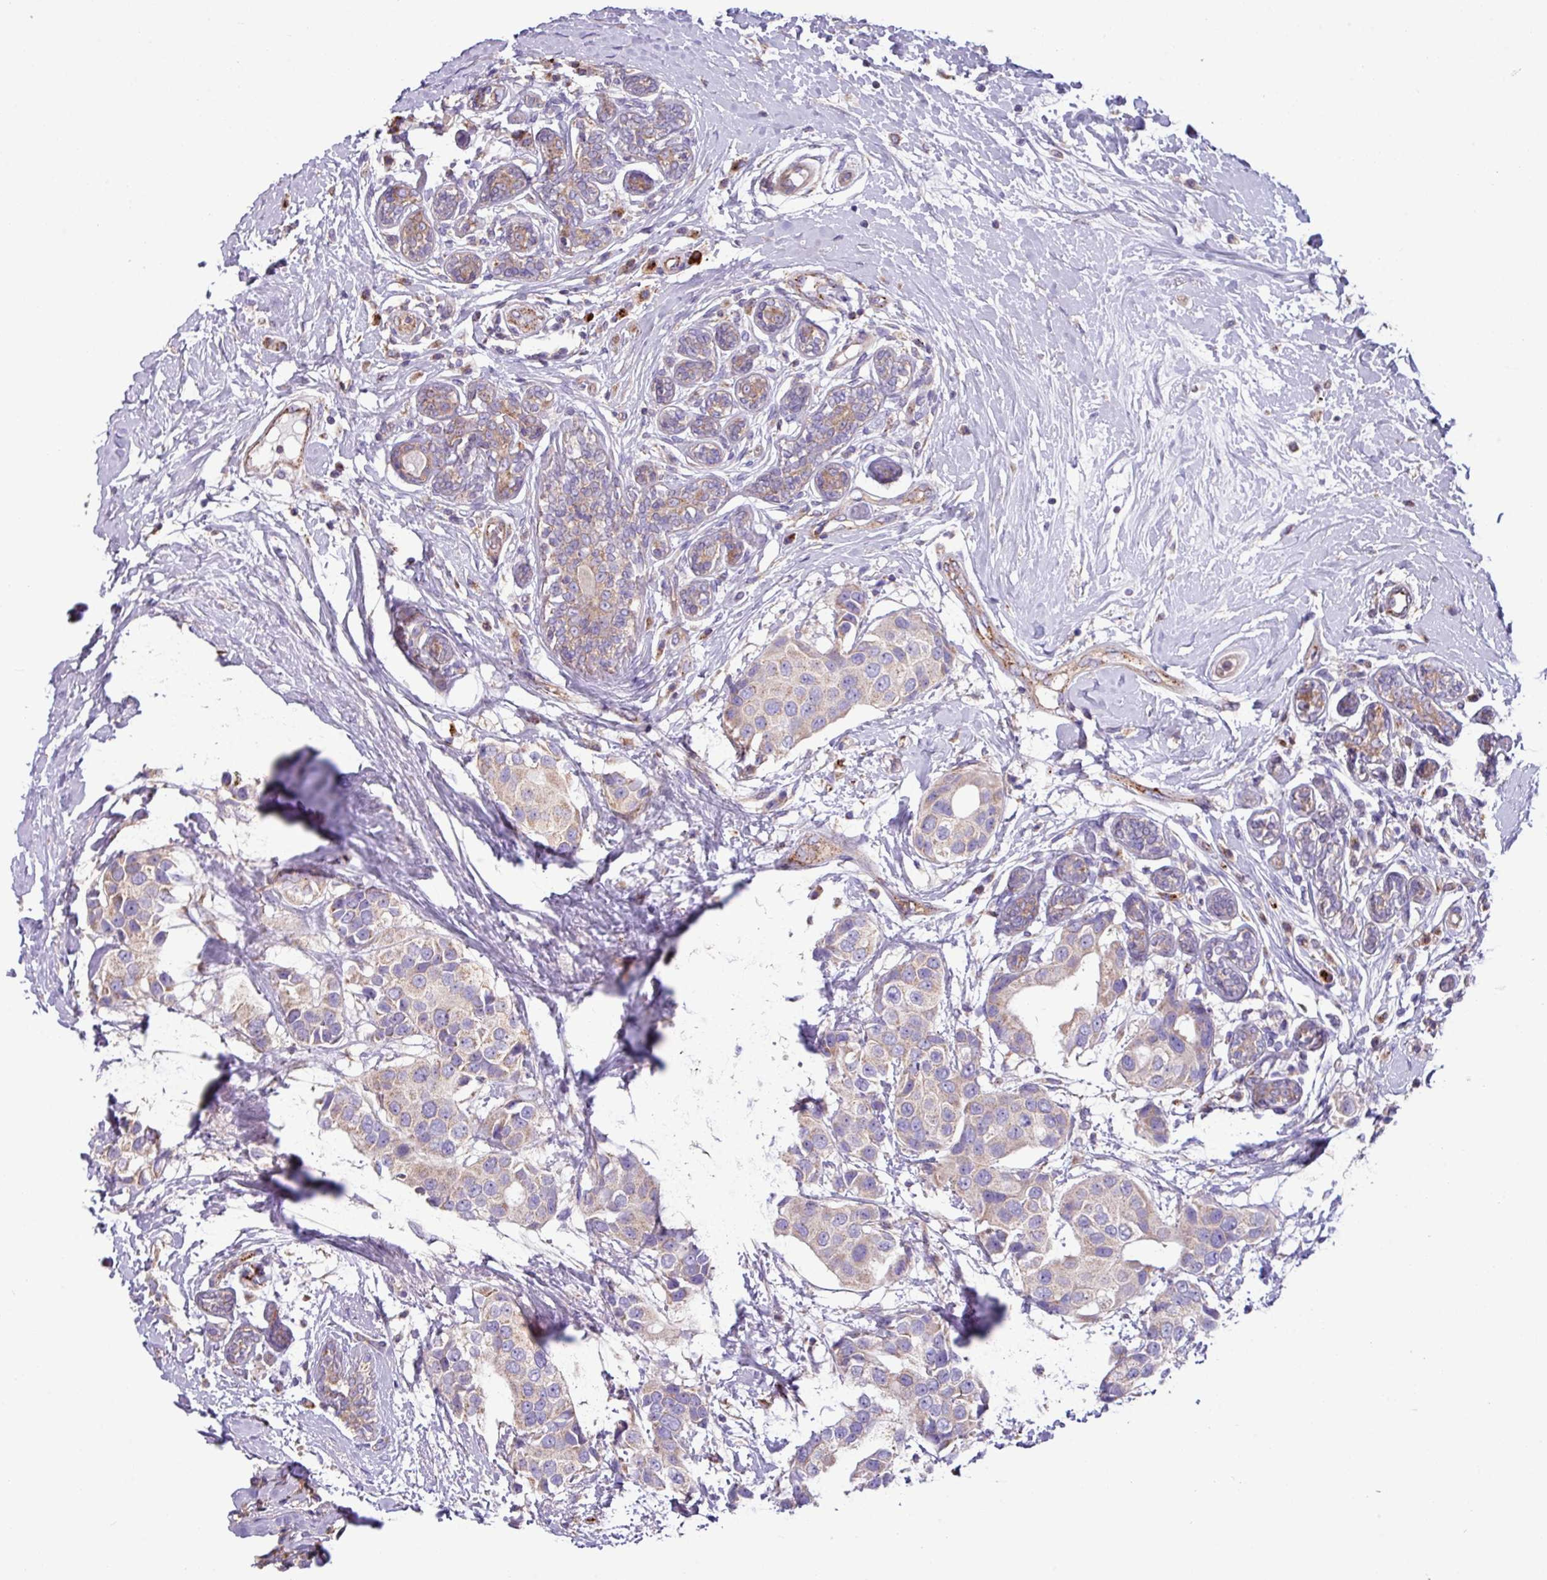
{"staining": {"intensity": "negative", "quantity": "none", "location": "none"}, "tissue": "breast cancer", "cell_type": "Tumor cells", "image_type": "cancer", "snomed": [{"axis": "morphology", "description": "Normal tissue, NOS"}, {"axis": "morphology", "description": "Duct carcinoma"}, {"axis": "topography", "description": "Breast"}], "caption": "IHC photomicrograph of infiltrating ductal carcinoma (breast) stained for a protein (brown), which displays no staining in tumor cells.", "gene": "PPM1J", "patient": {"sex": "female", "age": 39}}